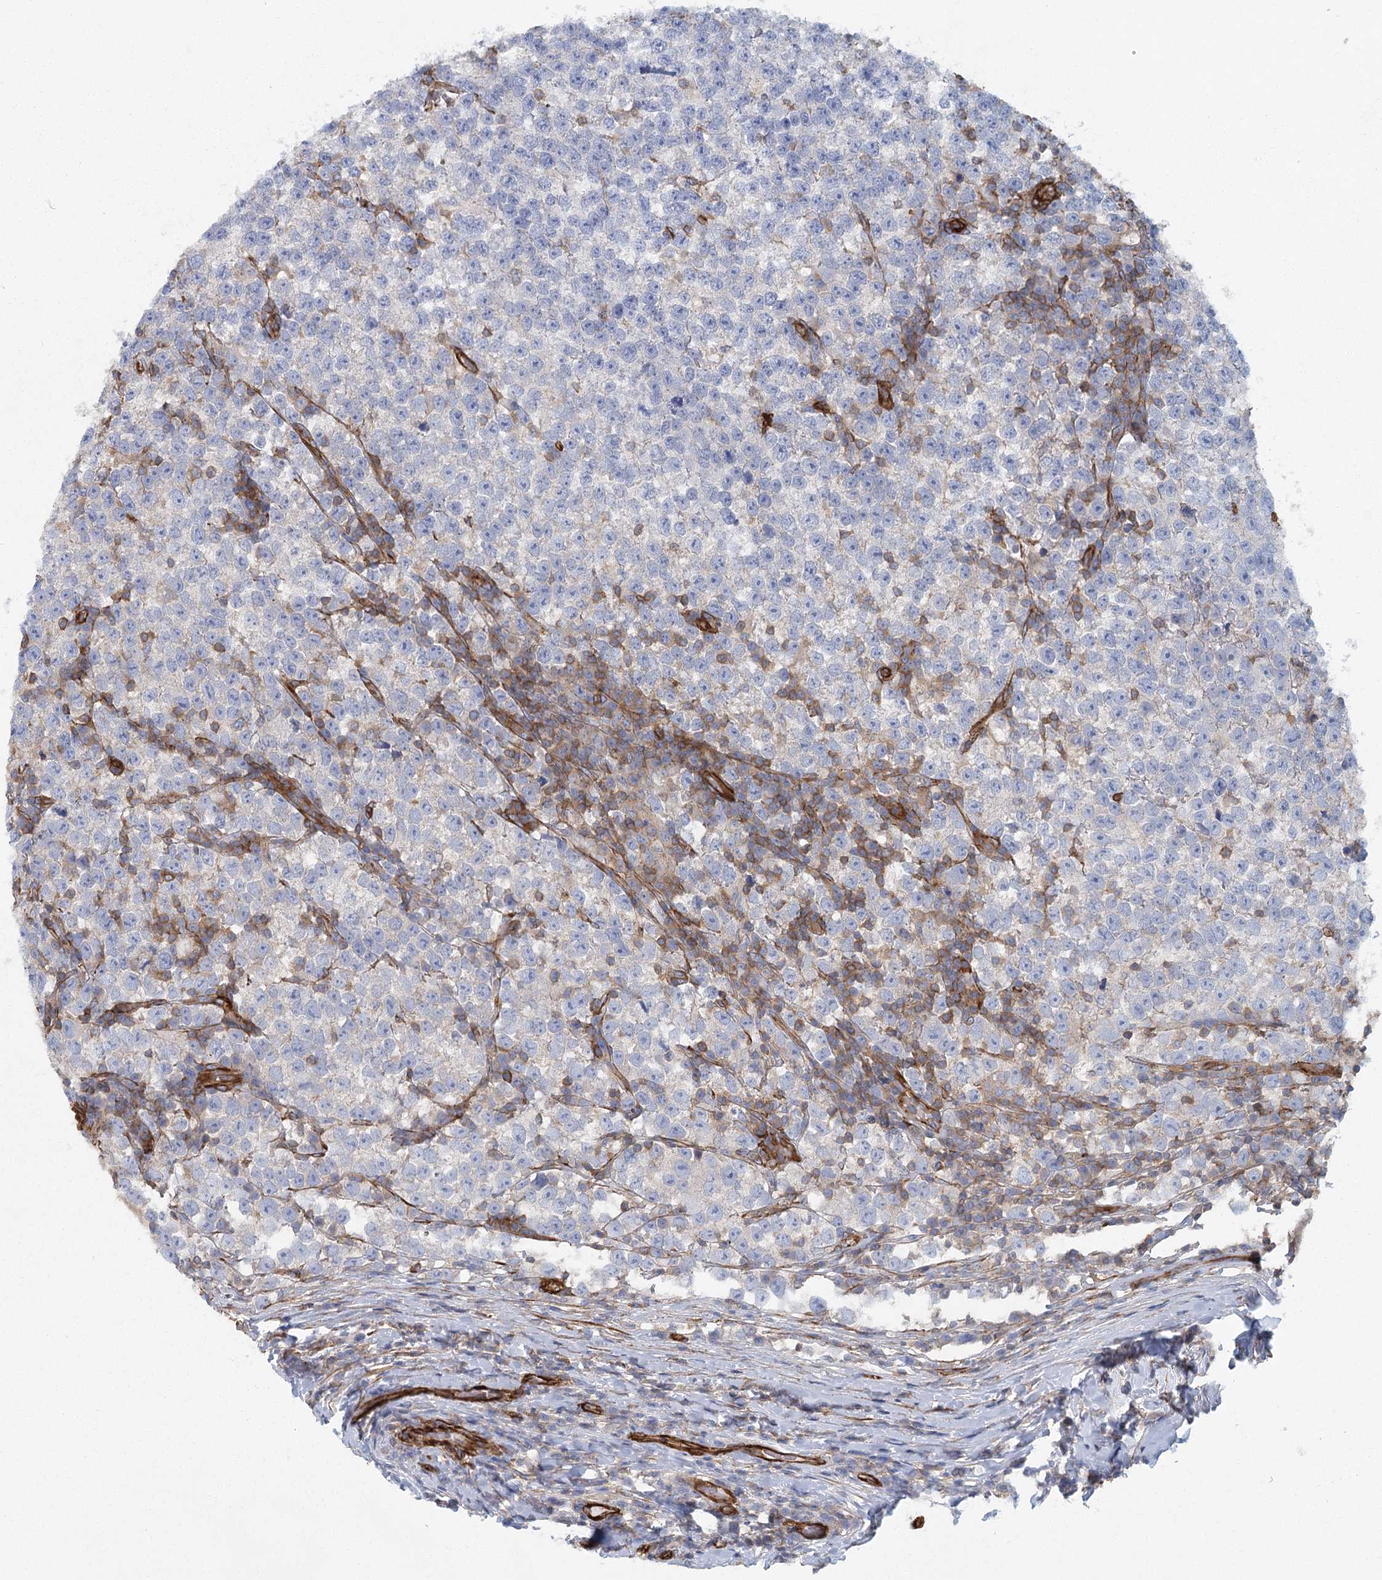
{"staining": {"intensity": "negative", "quantity": "none", "location": "none"}, "tissue": "testis cancer", "cell_type": "Tumor cells", "image_type": "cancer", "snomed": [{"axis": "morphology", "description": "Normal tissue, NOS"}, {"axis": "morphology", "description": "Seminoma, NOS"}, {"axis": "topography", "description": "Testis"}], "caption": "Immunohistochemistry of seminoma (testis) displays no staining in tumor cells.", "gene": "IFT46", "patient": {"sex": "male", "age": 43}}